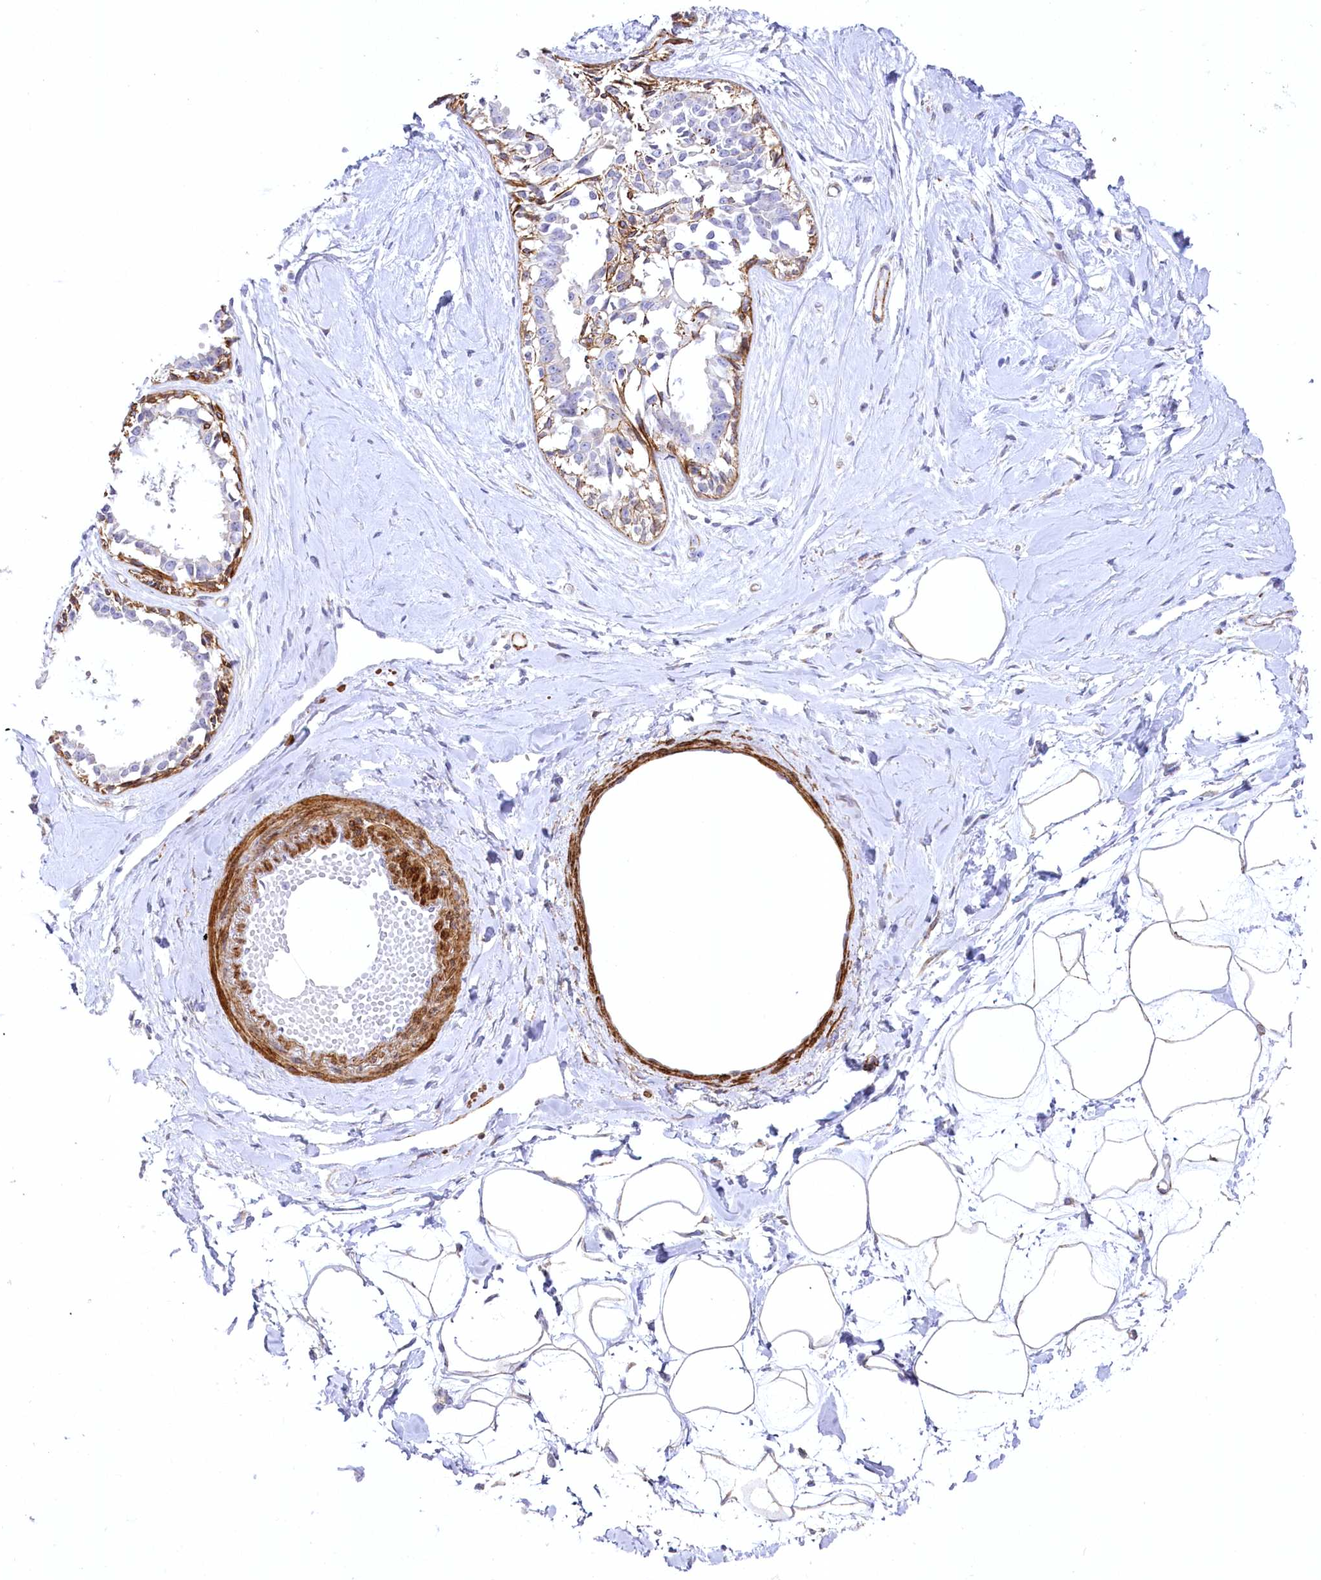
{"staining": {"intensity": "negative", "quantity": "none", "location": "none"}, "tissue": "breast", "cell_type": "Adipocytes", "image_type": "normal", "snomed": [{"axis": "morphology", "description": "Normal tissue, NOS"}, {"axis": "topography", "description": "Breast"}], "caption": "A high-resolution micrograph shows immunohistochemistry (IHC) staining of normal breast, which displays no significant expression in adipocytes. The staining was performed using DAB to visualize the protein expression in brown, while the nuclei were stained in blue with hematoxylin (Magnification: 20x).", "gene": "SYNPO2", "patient": {"sex": "female", "age": 45}}